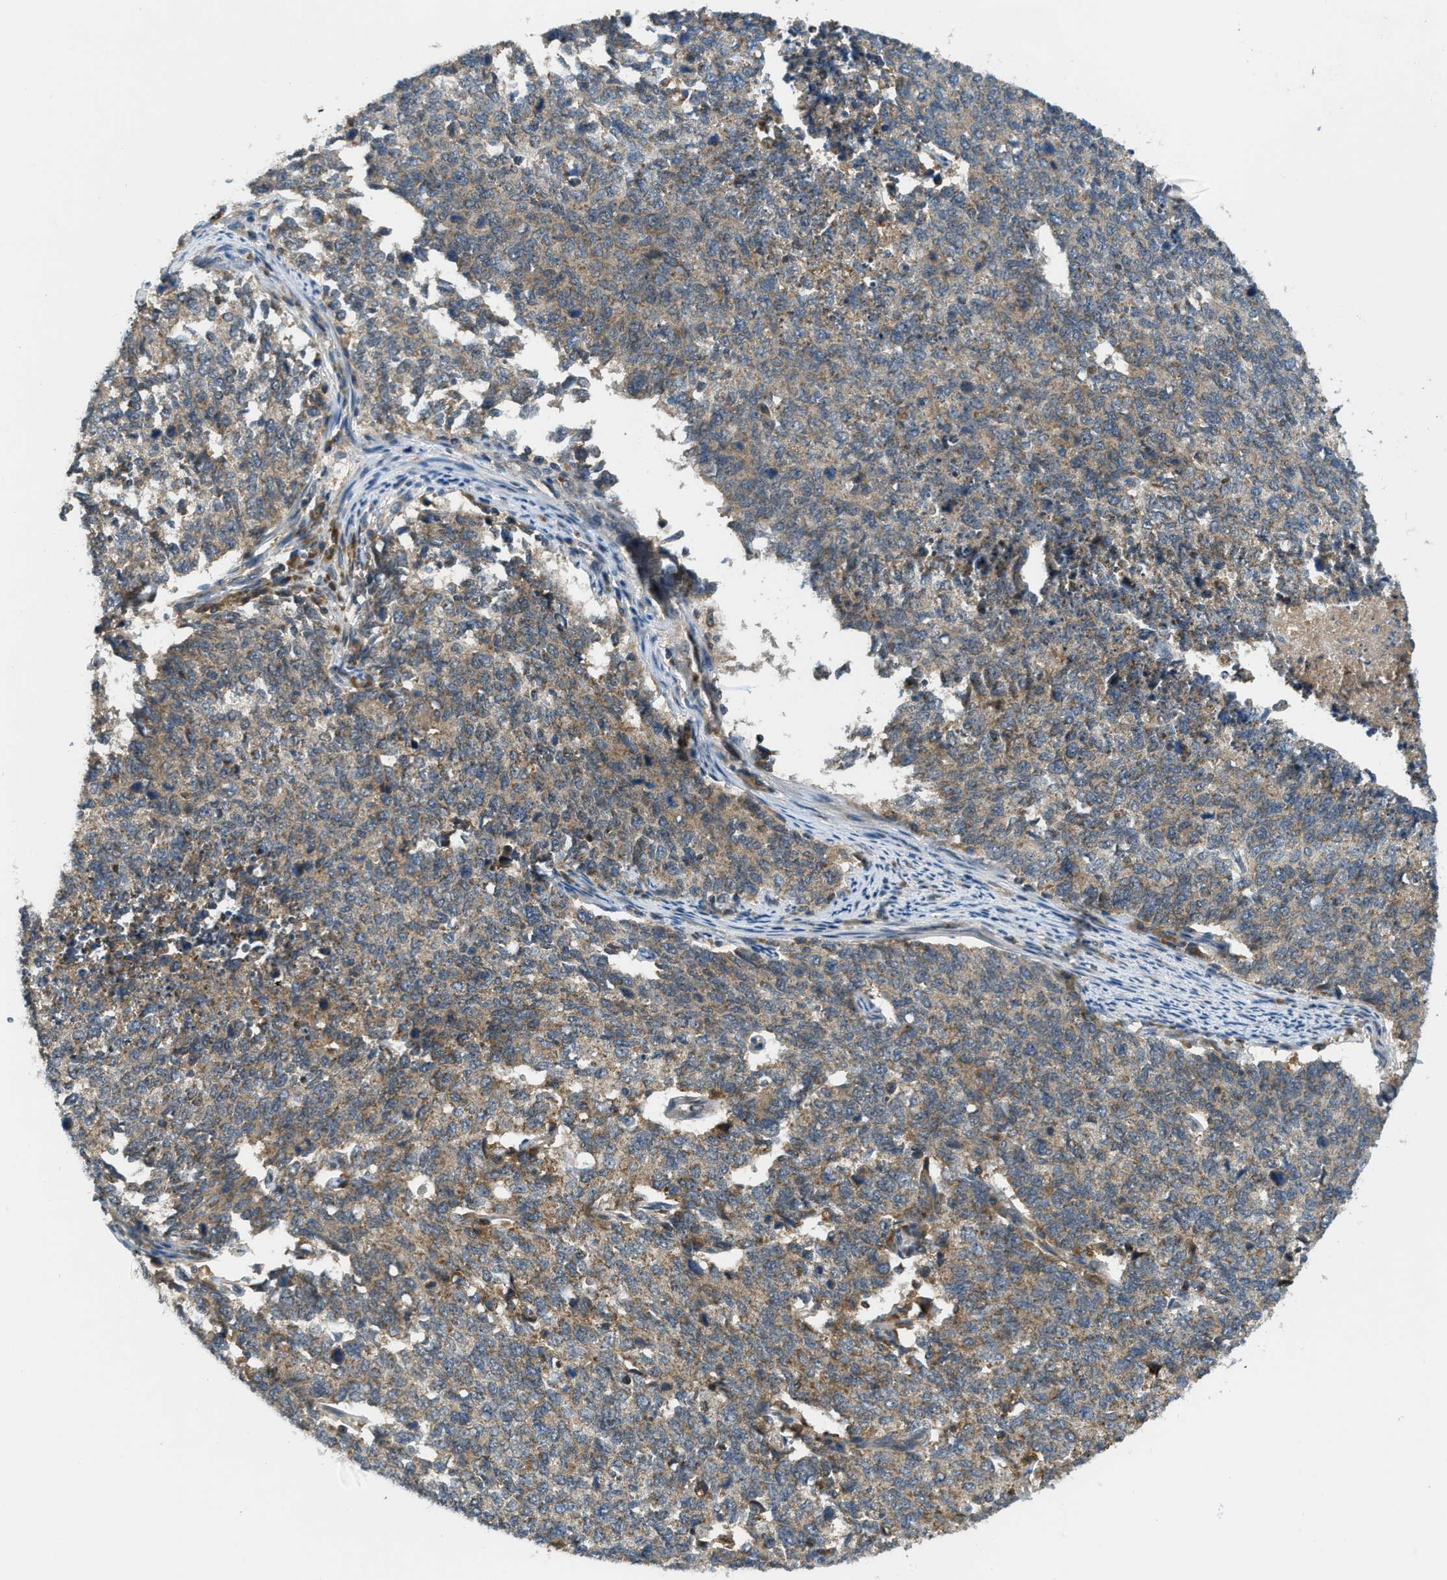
{"staining": {"intensity": "weak", "quantity": ">75%", "location": "cytoplasmic/membranous"}, "tissue": "cervical cancer", "cell_type": "Tumor cells", "image_type": "cancer", "snomed": [{"axis": "morphology", "description": "Squamous cell carcinoma, NOS"}, {"axis": "topography", "description": "Cervix"}], "caption": "A low amount of weak cytoplasmic/membranous positivity is identified in approximately >75% of tumor cells in squamous cell carcinoma (cervical) tissue. (Brightfield microscopy of DAB IHC at high magnification).", "gene": "ZNF71", "patient": {"sex": "female", "age": 63}}